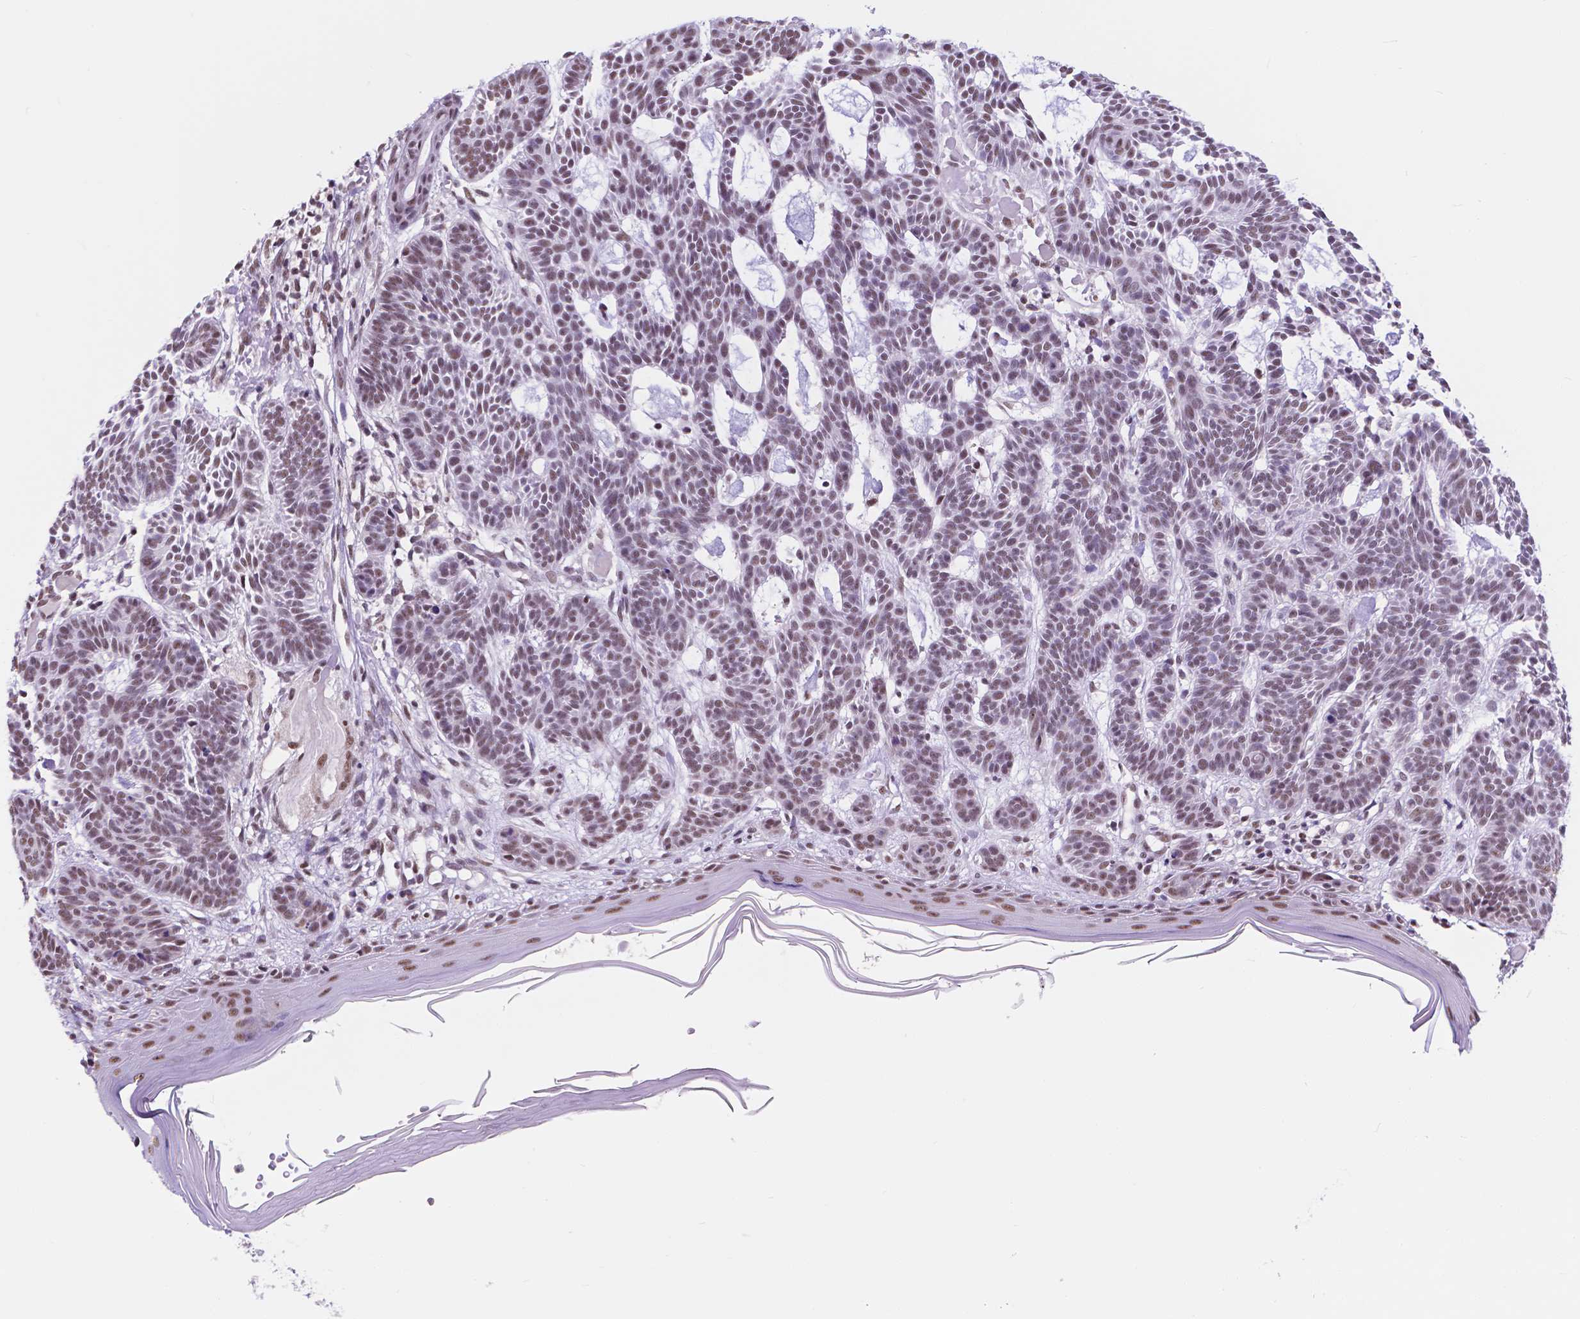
{"staining": {"intensity": "moderate", "quantity": "25%-75%", "location": "nuclear"}, "tissue": "skin cancer", "cell_type": "Tumor cells", "image_type": "cancer", "snomed": [{"axis": "morphology", "description": "Basal cell carcinoma"}, {"axis": "topography", "description": "Skin"}], "caption": "Human skin cancer stained with a brown dye shows moderate nuclear positive positivity in about 25%-75% of tumor cells.", "gene": "BCAS2", "patient": {"sex": "male", "age": 85}}